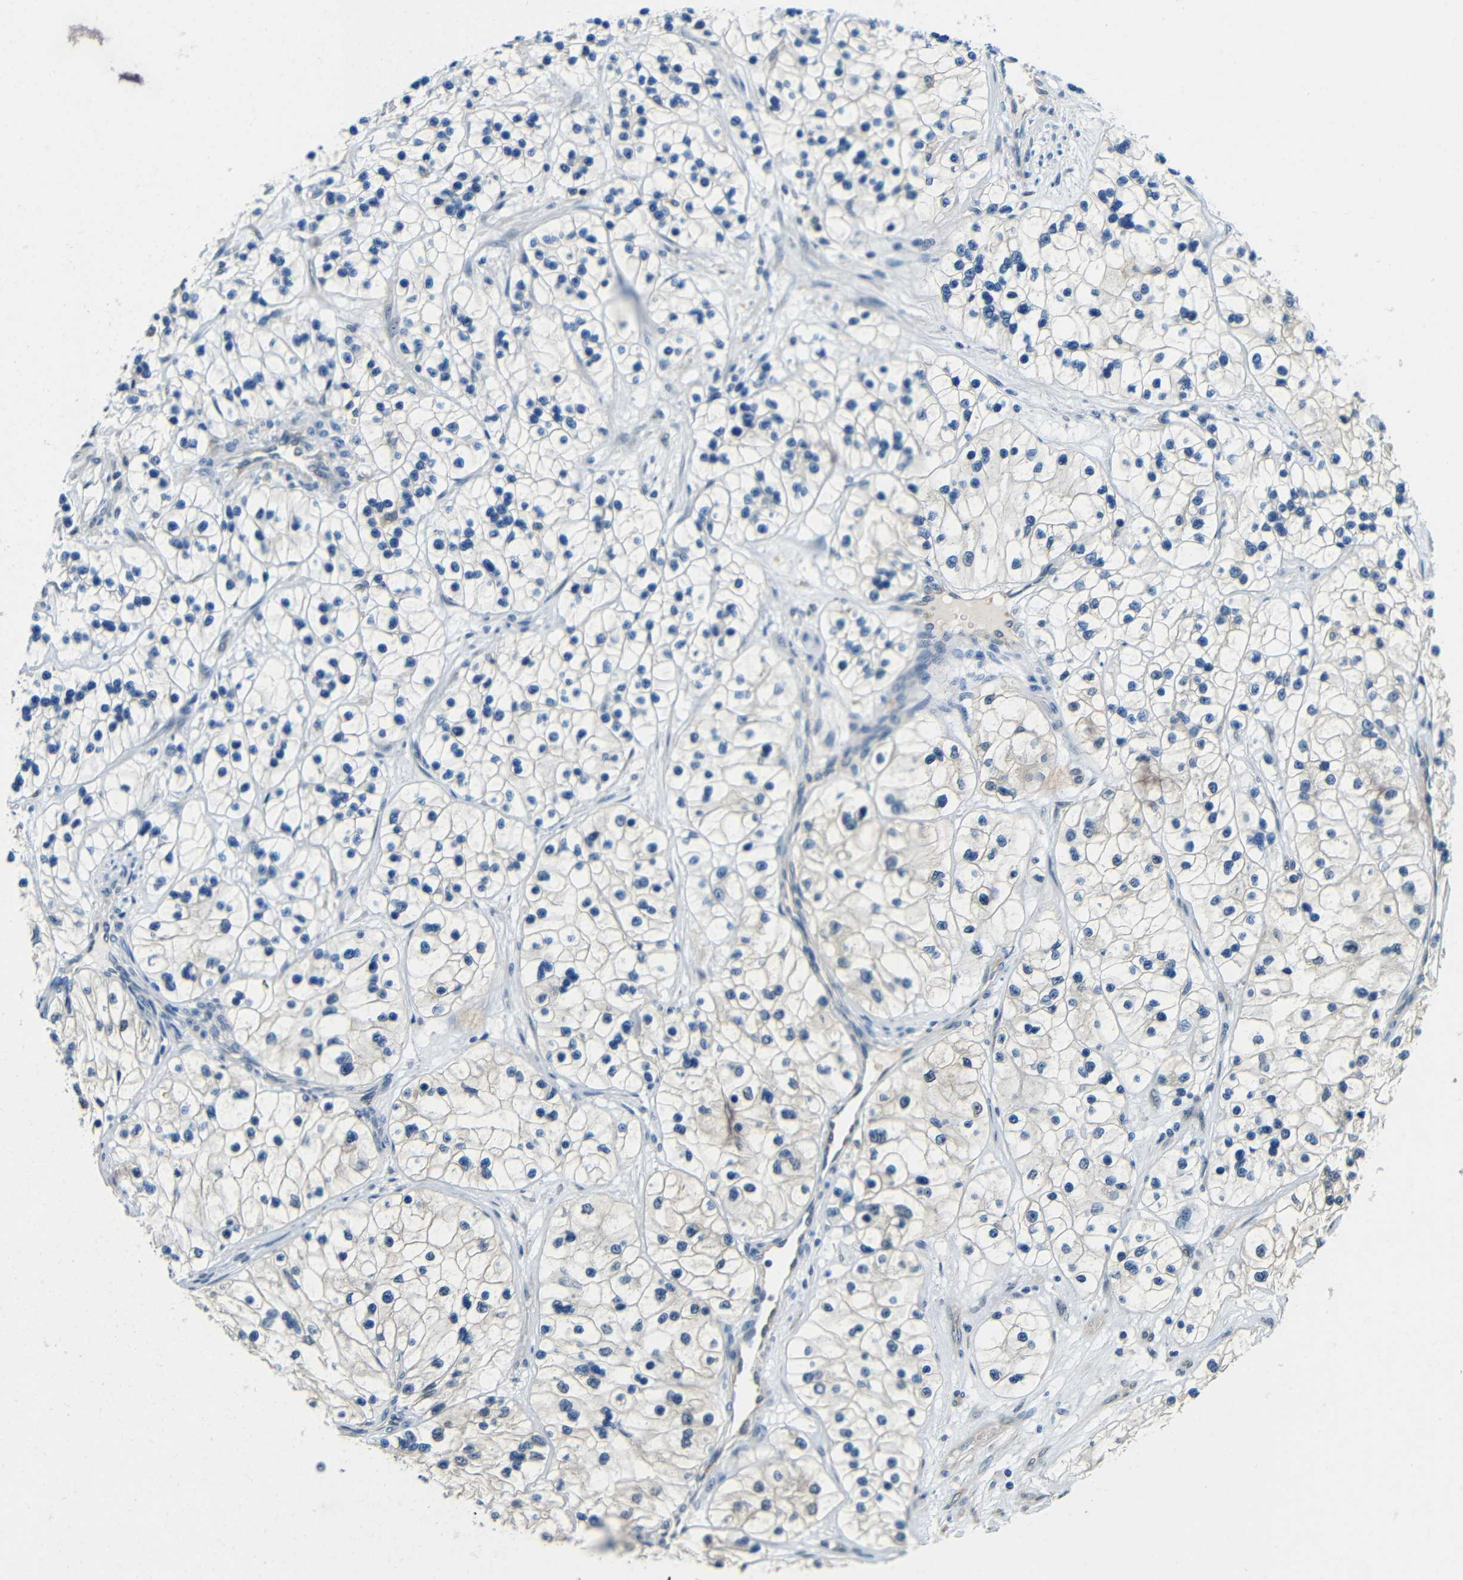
{"staining": {"intensity": "negative", "quantity": "none", "location": "none"}, "tissue": "renal cancer", "cell_type": "Tumor cells", "image_type": "cancer", "snomed": [{"axis": "morphology", "description": "Adenocarcinoma, NOS"}, {"axis": "topography", "description": "Kidney"}], "caption": "A micrograph of renal cancer stained for a protein exhibits no brown staining in tumor cells.", "gene": "ADAP1", "patient": {"sex": "female", "age": 57}}